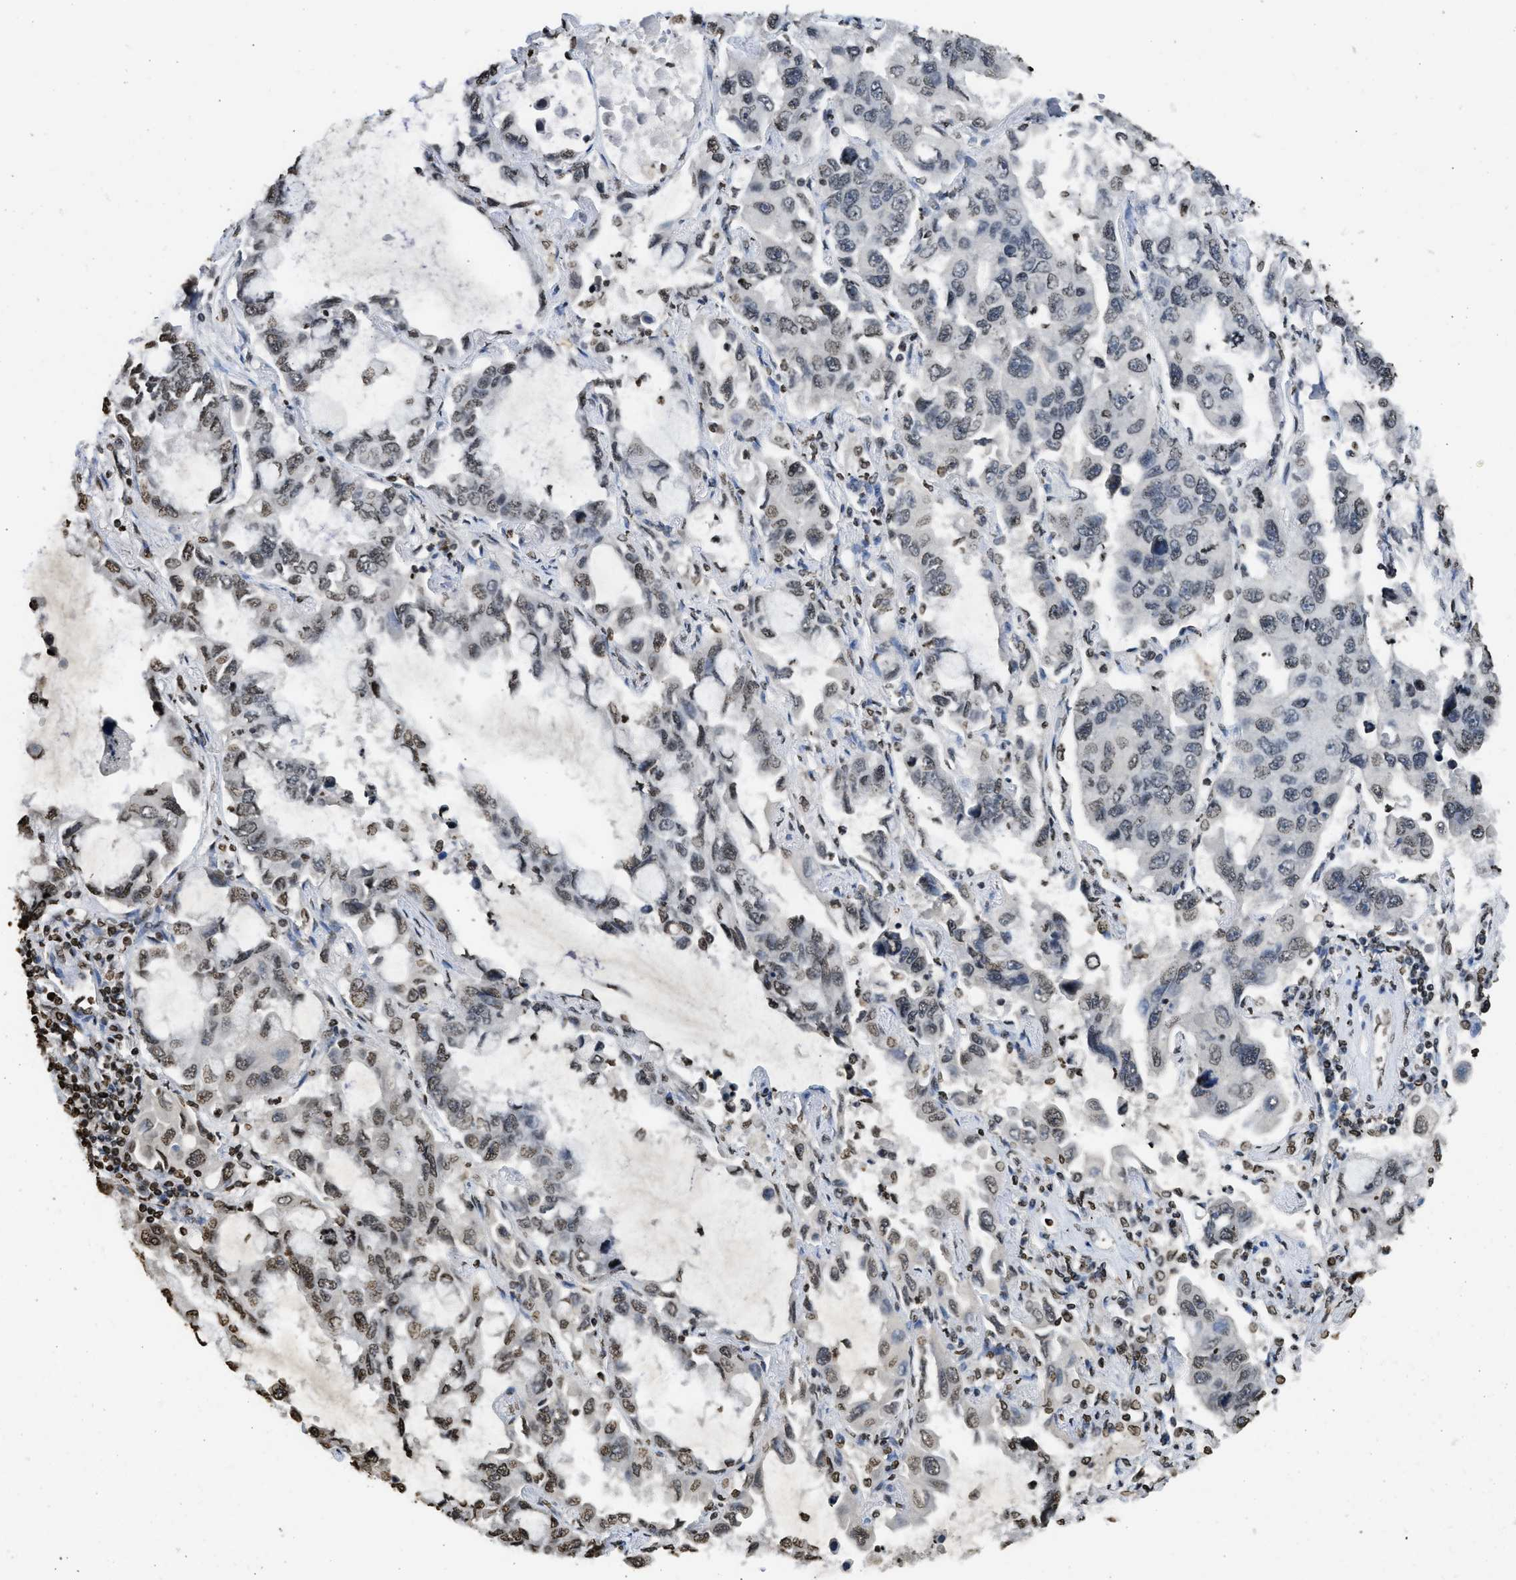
{"staining": {"intensity": "weak", "quantity": "25%-75%", "location": "nuclear"}, "tissue": "lung cancer", "cell_type": "Tumor cells", "image_type": "cancer", "snomed": [{"axis": "morphology", "description": "Adenocarcinoma, NOS"}, {"axis": "topography", "description": "Lung"}], "caption": "The micrograph shows a brown stain indicating the presence of a protein in the nuclear of tumor cells in lung cancer.", "gene": "RRAGC", "patient": {"sex": "male", "age": 64}}